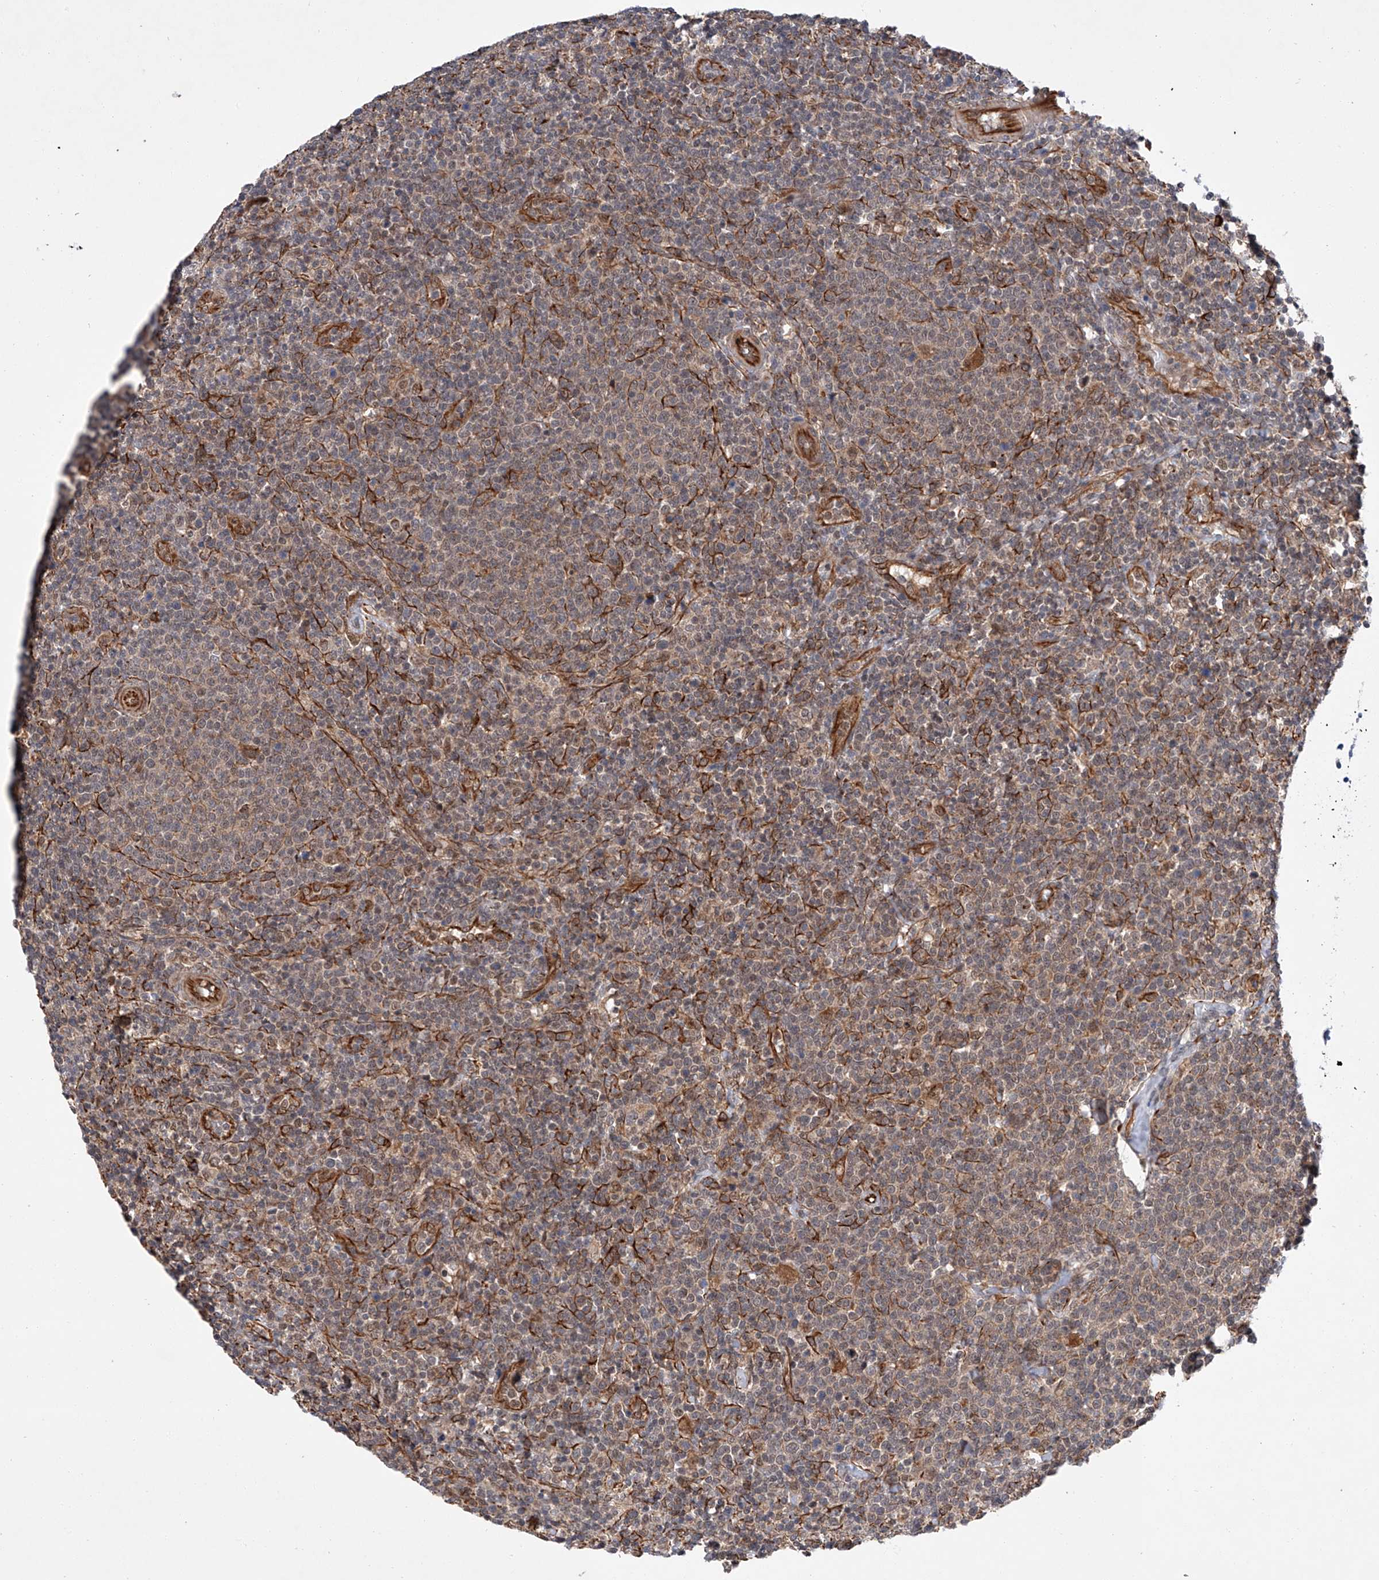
{"staining": {"intensity": "weak", "quantity": "<25%", "location": "nuclear"}, "tissue": "lymphoma", "cell_type": "Tumor cells", "image_type": "cancer", "snomed": [{"axis": "morphology", "description": "Malignant lymphoma, non-Hodgkin's type, High grade"}, {"axis": "topography", "description": "Lymph node"}], "caption": "This is an immunohistochemistry (IHC) micrograph of human lymphoma. There is no expression in tumor cells.", "gene": "AMD1", "patient": {"sex": "male", "age": 61}}